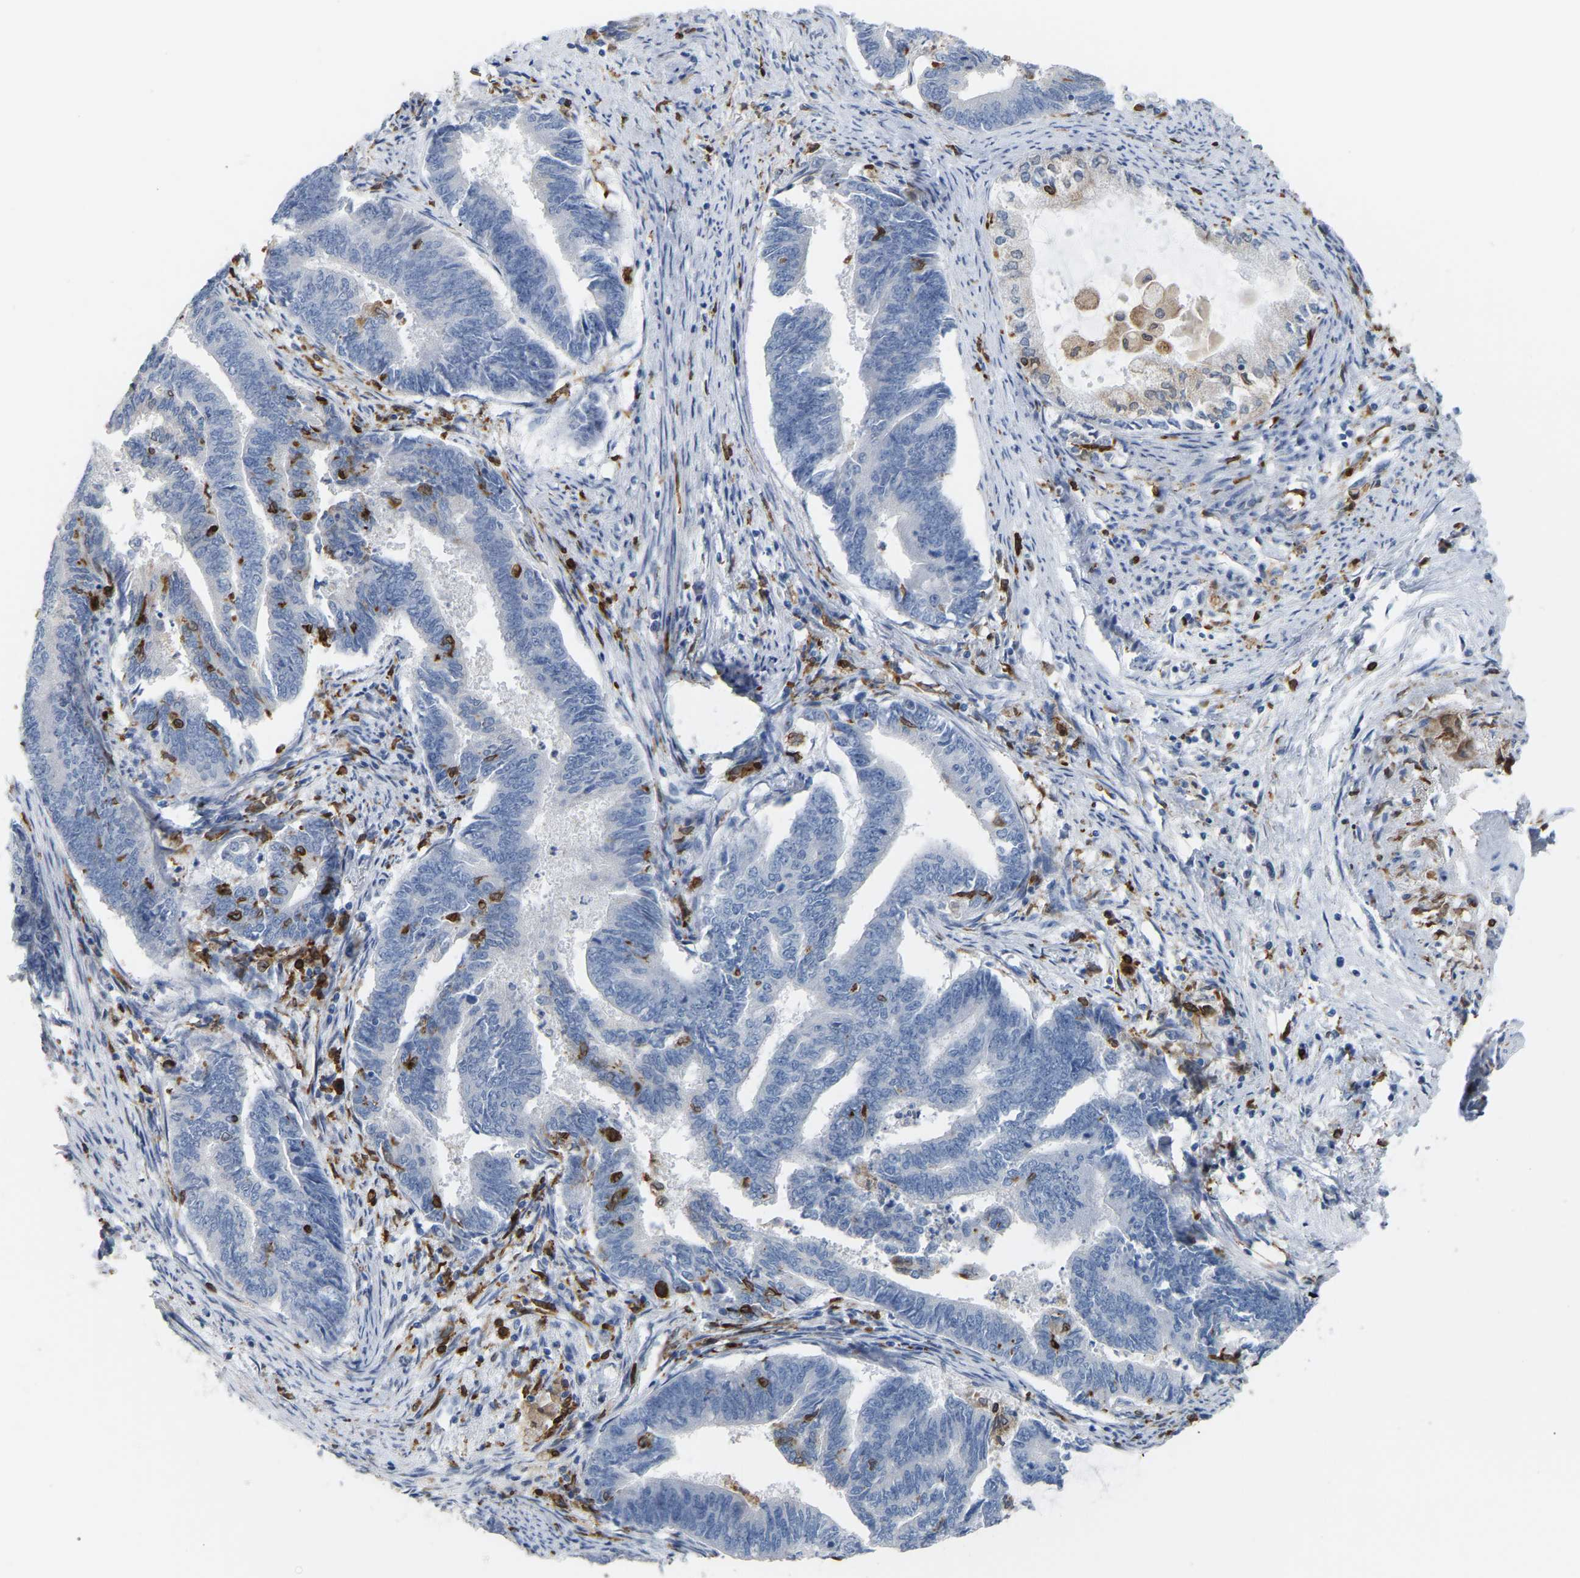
{"staining": {"intensity": "negative", "quantity": "none", "location": "none"}, "tissue": "endometrial cancer", "cell_type": "Tumor cells", "image_type": "cancer", "snomed": [{"axis": "morphology", "description": "Adenocarcinoma, NOS"}, {"axis": "topography", "description": "Endometrium"}], "caption": "A histopathology image of endometrial adenocarcinoma stained for a protein reveals no brown staining in tumor cells. (Stains: DAB (3,3'-diaminobenzidine) IHC with hematoxylin counter stain, Microscopy: brightfield microscopy at high magnification).", "gene": "PTGS1", "patient": {"sex": "female", "age": 86}}